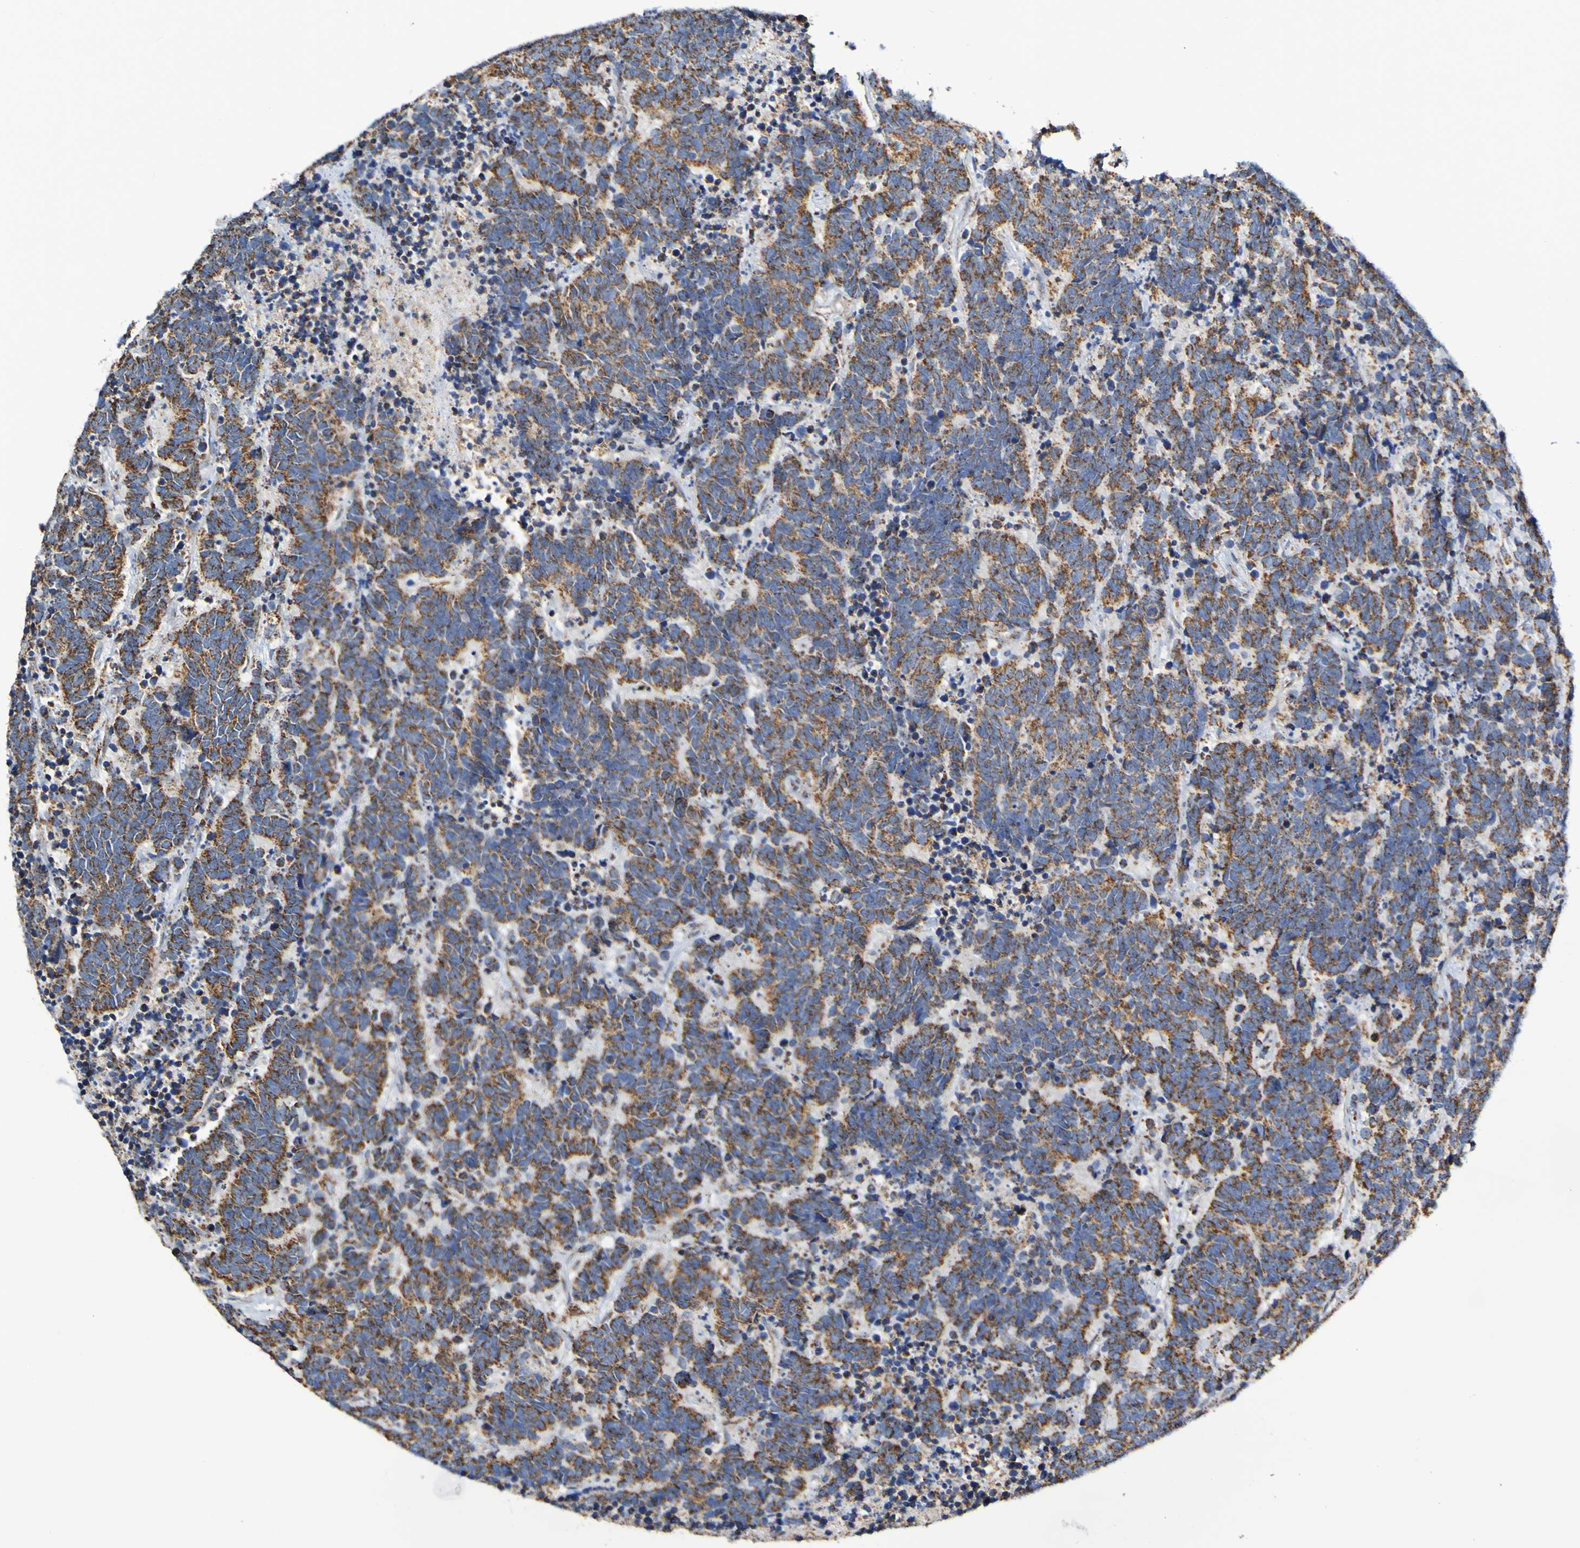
{"staining": {"intensity": "moderate", "quantity": ">75%", "location": "cytoplasmic/membranous"}, "tissue": "carcinoid", "cell_type": "Tumor cells", "image_type": "cancer", "snomed": [{"axis": "morphology", "description": "Carcinoma, NOS"}, {"axis": "morphology", "description": "Carcinoid, malignant, NOS"}, {"axis": "topography", "description": "Urinary bladder"}], "caption": "Protein staining of carcinoid tissue exhibits moderate cytoplasmic/membranous expression in about >75% of tumor cells.", "gene": "IL18R1", "patient": {"sex": "male", "age": 57}}